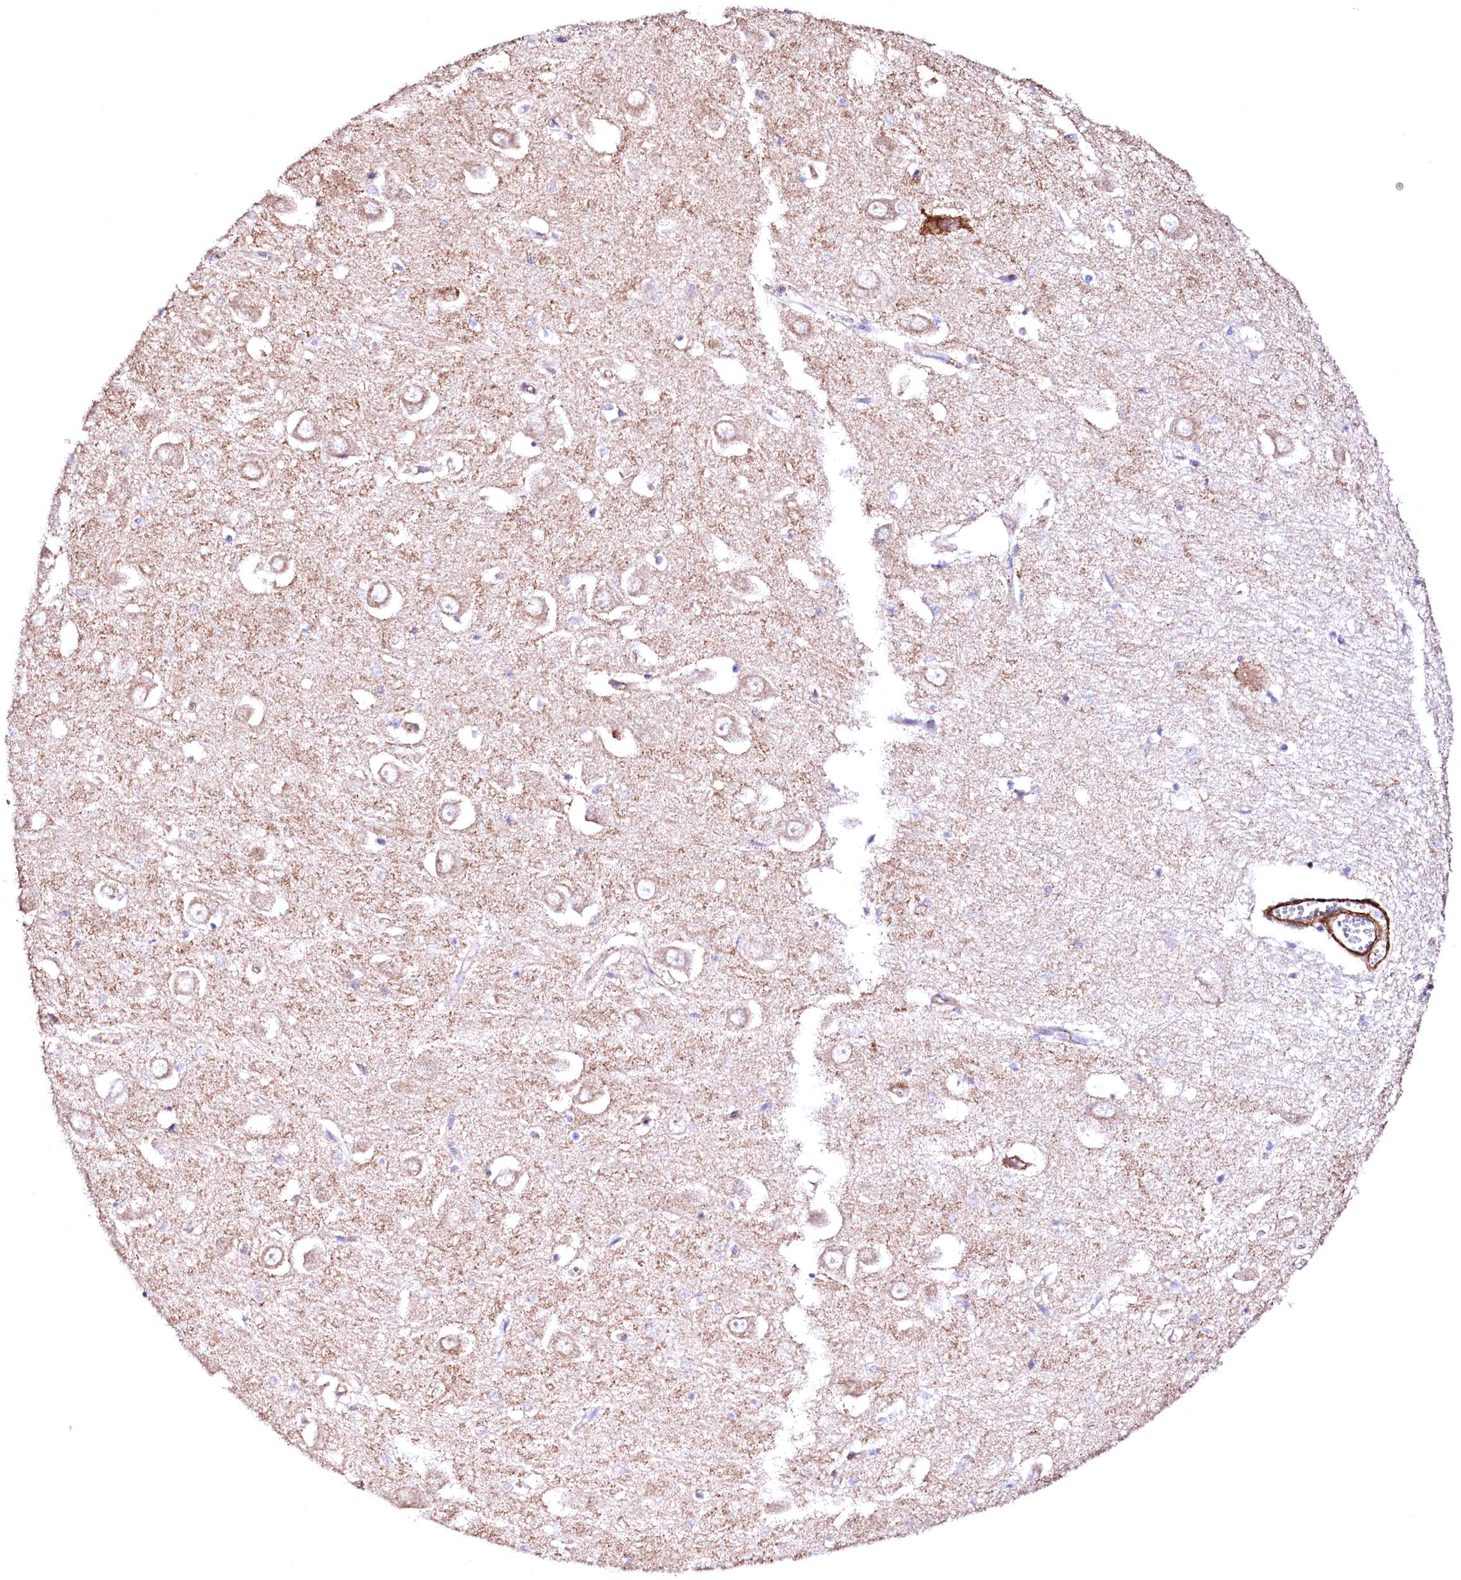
{"staining": {"intensity": "negative", "quantity": "none", "location": "none"}, "tissue": "hippocampus", "cell_type": "Glial cells", "image_type": "normal", "snomed": [{"axis": "morphology", "description": "Normal tissue, NOS"}, {"axis": "topography", "description": "Hippocampus"}], "caption": "IHC of unremarkable hippocampus exhibits no positivity in glial cells. (DAB IHC visualized using brightfield microscopy, high magnification).", "gene": "GPR176", "patient": {"sex": "male", "age": 70}}